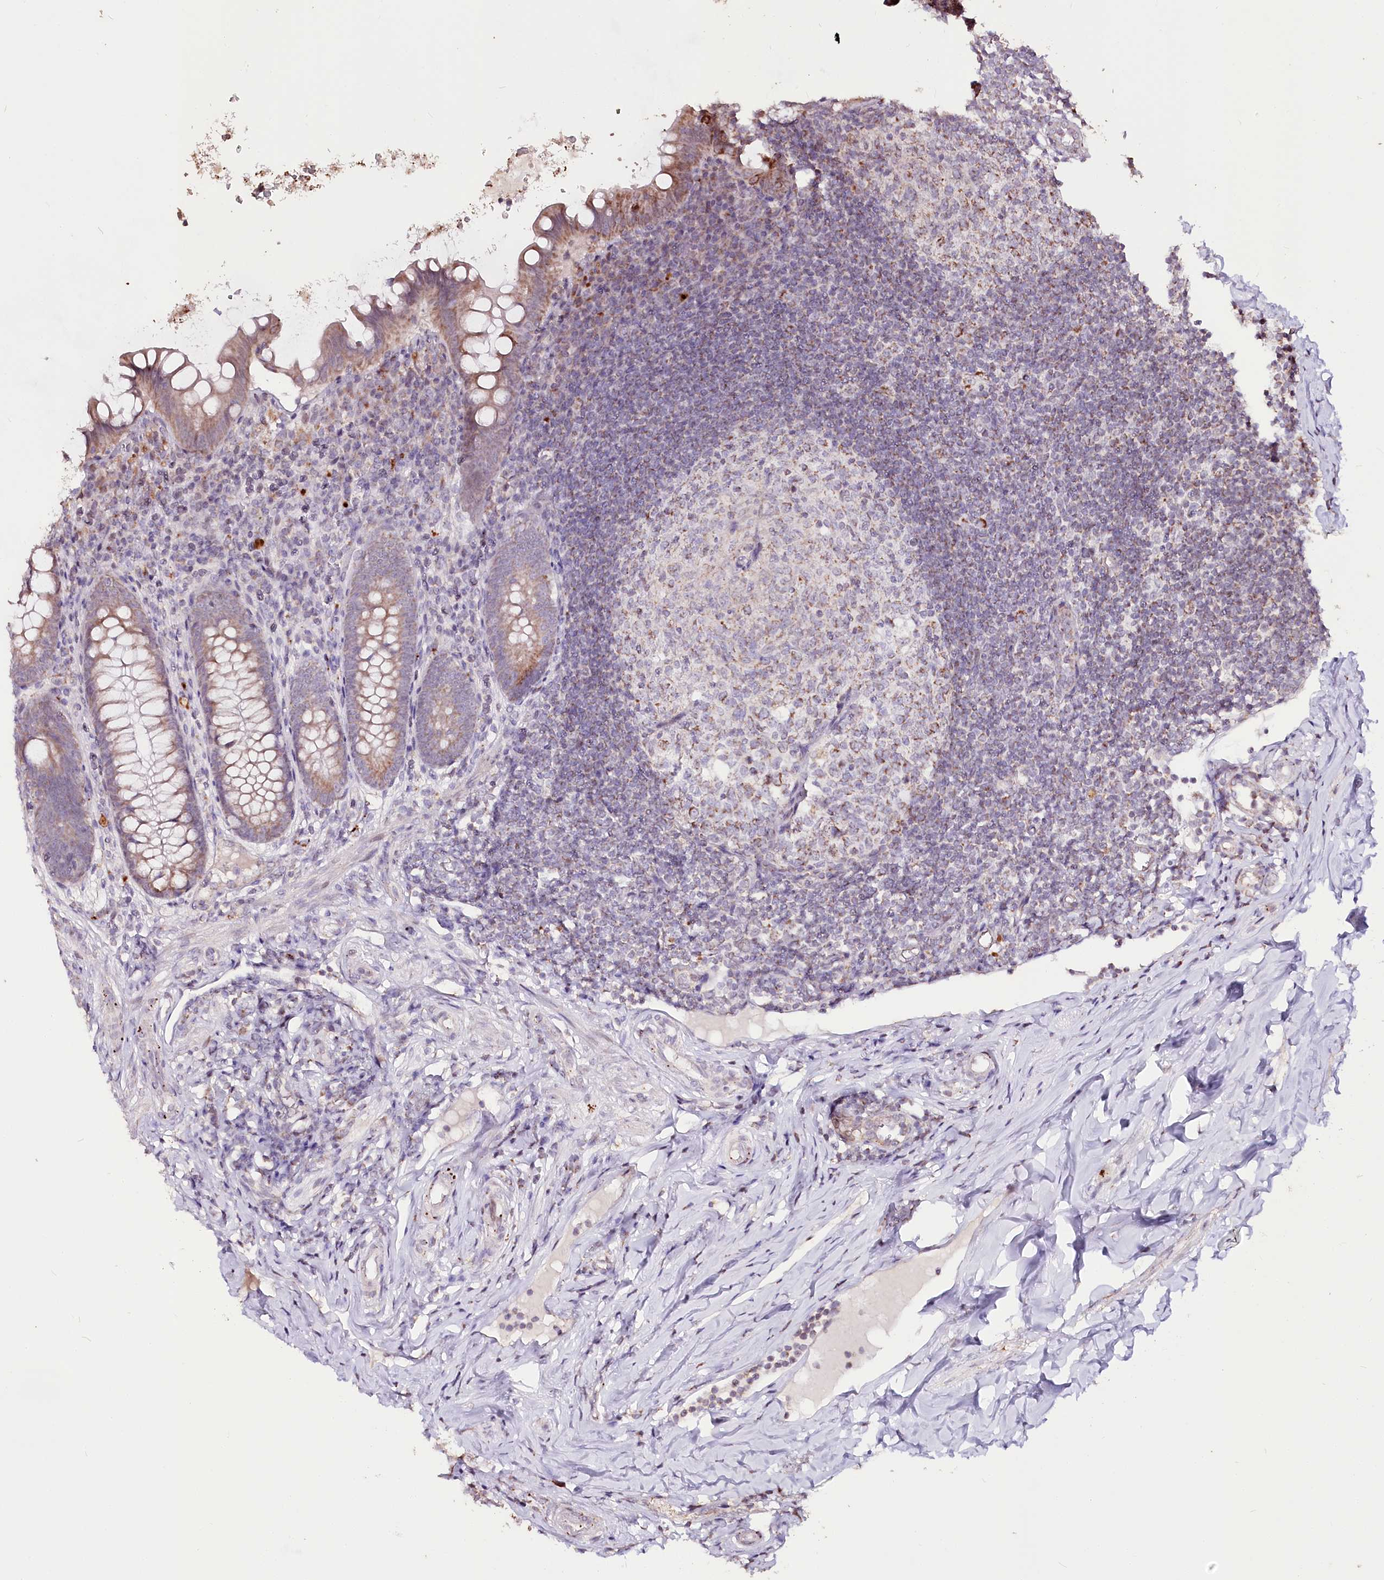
{"staining": {"intensity": "moderate", "quantity": "25%-75%", "location": "cytoplasmic/membranous"}, "tissue": "appendix", "cell_type": "Glandular cells", "image_type": "normal", "snomed": [{"axis": "morphology", "description": "Normal tissue, NOS"}, {"axis": "topography", "description": "Appendix"}], "caption": "Immunohistochemistry histopathology image of benign appendix stained for a protein (brown), which shows medium levels of moderate cytoplasmic/membranous positivity in approximately 25%-75% of glandular cells.", "gene": "CARD19", "patient": {"sex": "female", "age": 33}}